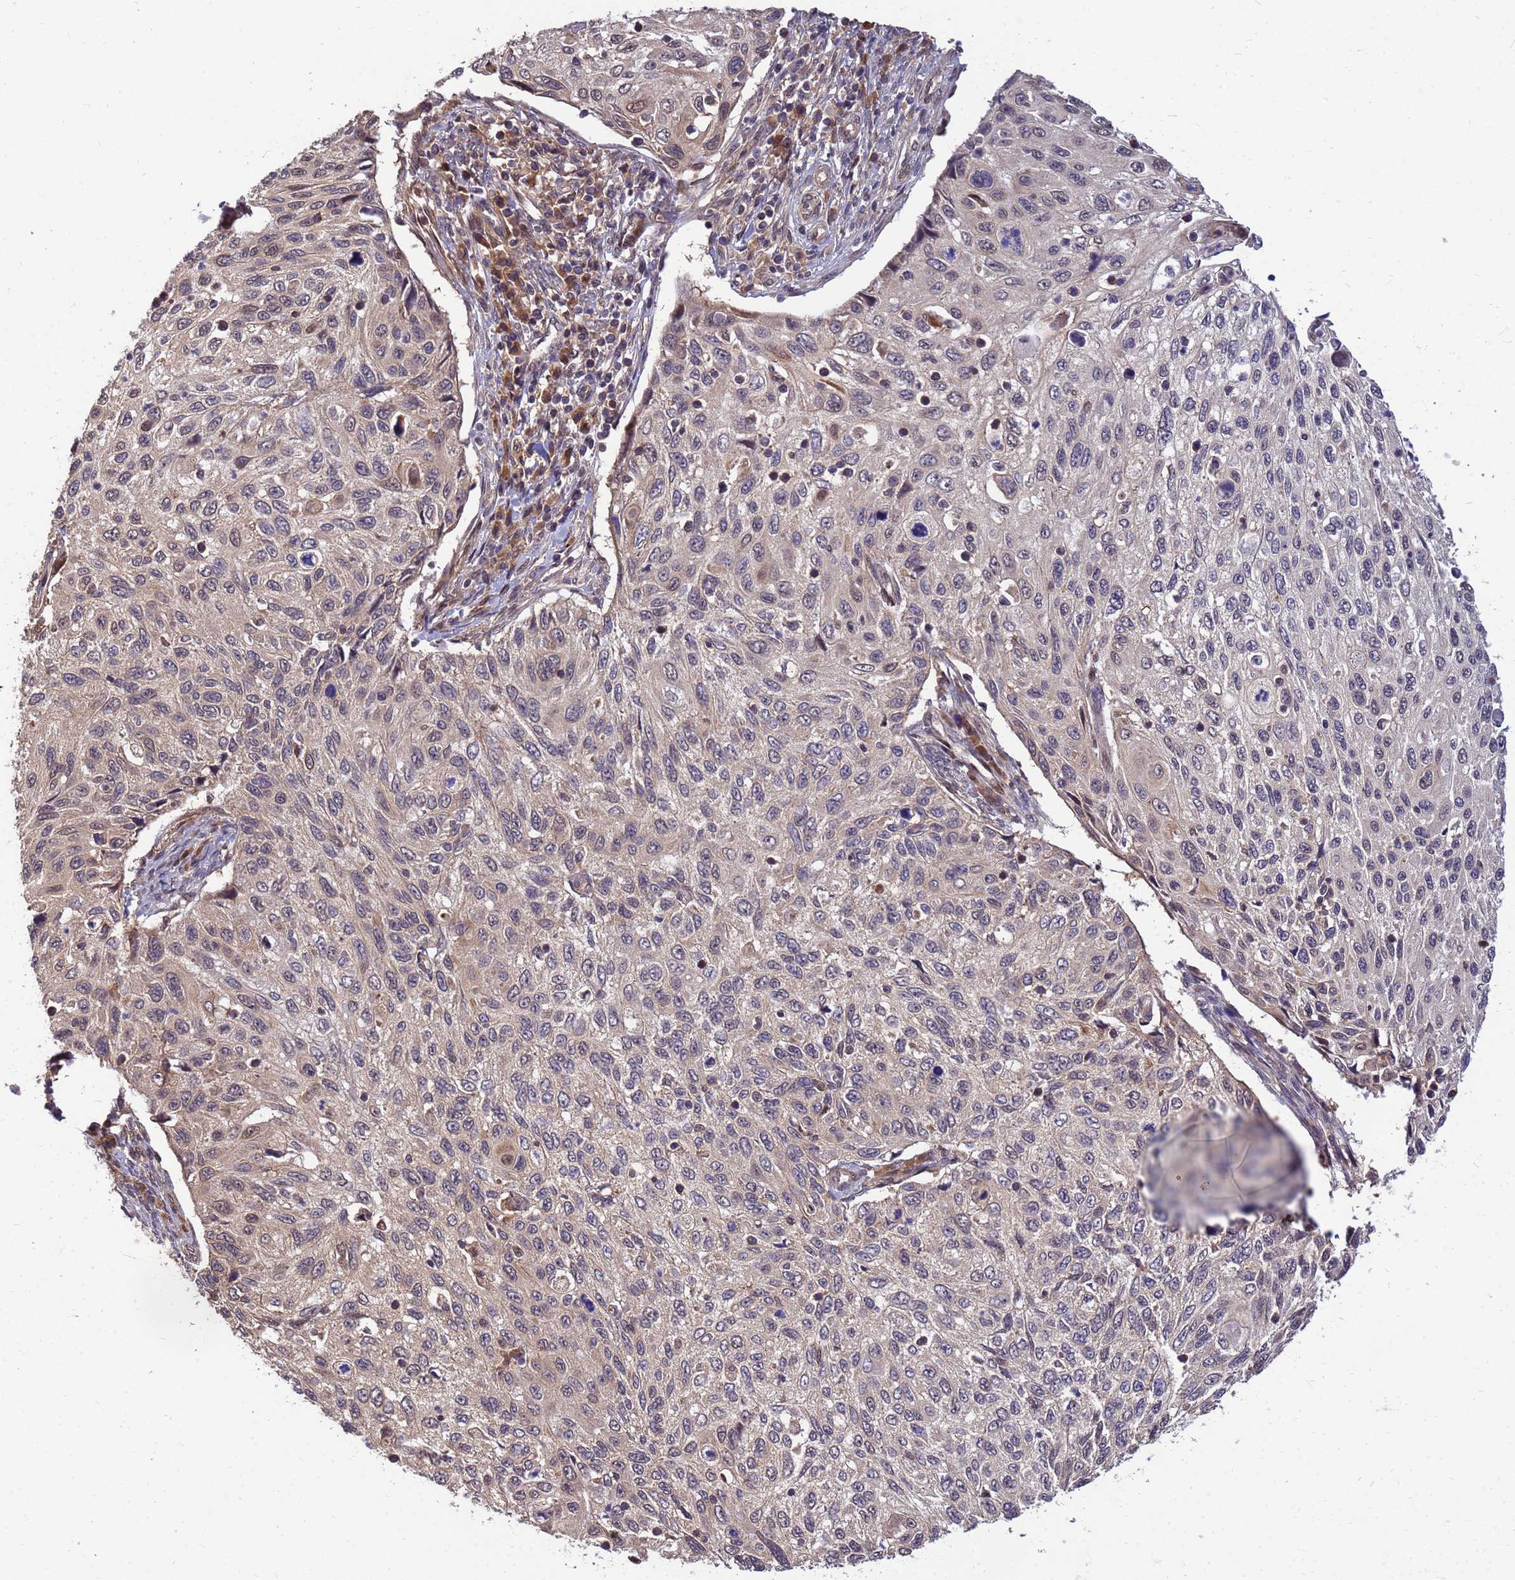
{"staining": {"intensity": "negative", "quantity": "none", "location": "none"}, "tissue": "cervical cancer", "cell_type": "Tumor cells", "image_type": "cancer", "snomed": [{"axis": "morphology", "description": "Squamous cell carcinoma, NOS"}, {"axis": "topography", "description": "Cervix"}], "caption": "Squamous cell carcinoma (cervical) stained for a protein using IHC demonstrates no staining tumor cells.", "gene": "DUS4L", "patient": {"sex": "female", "age": 70}}